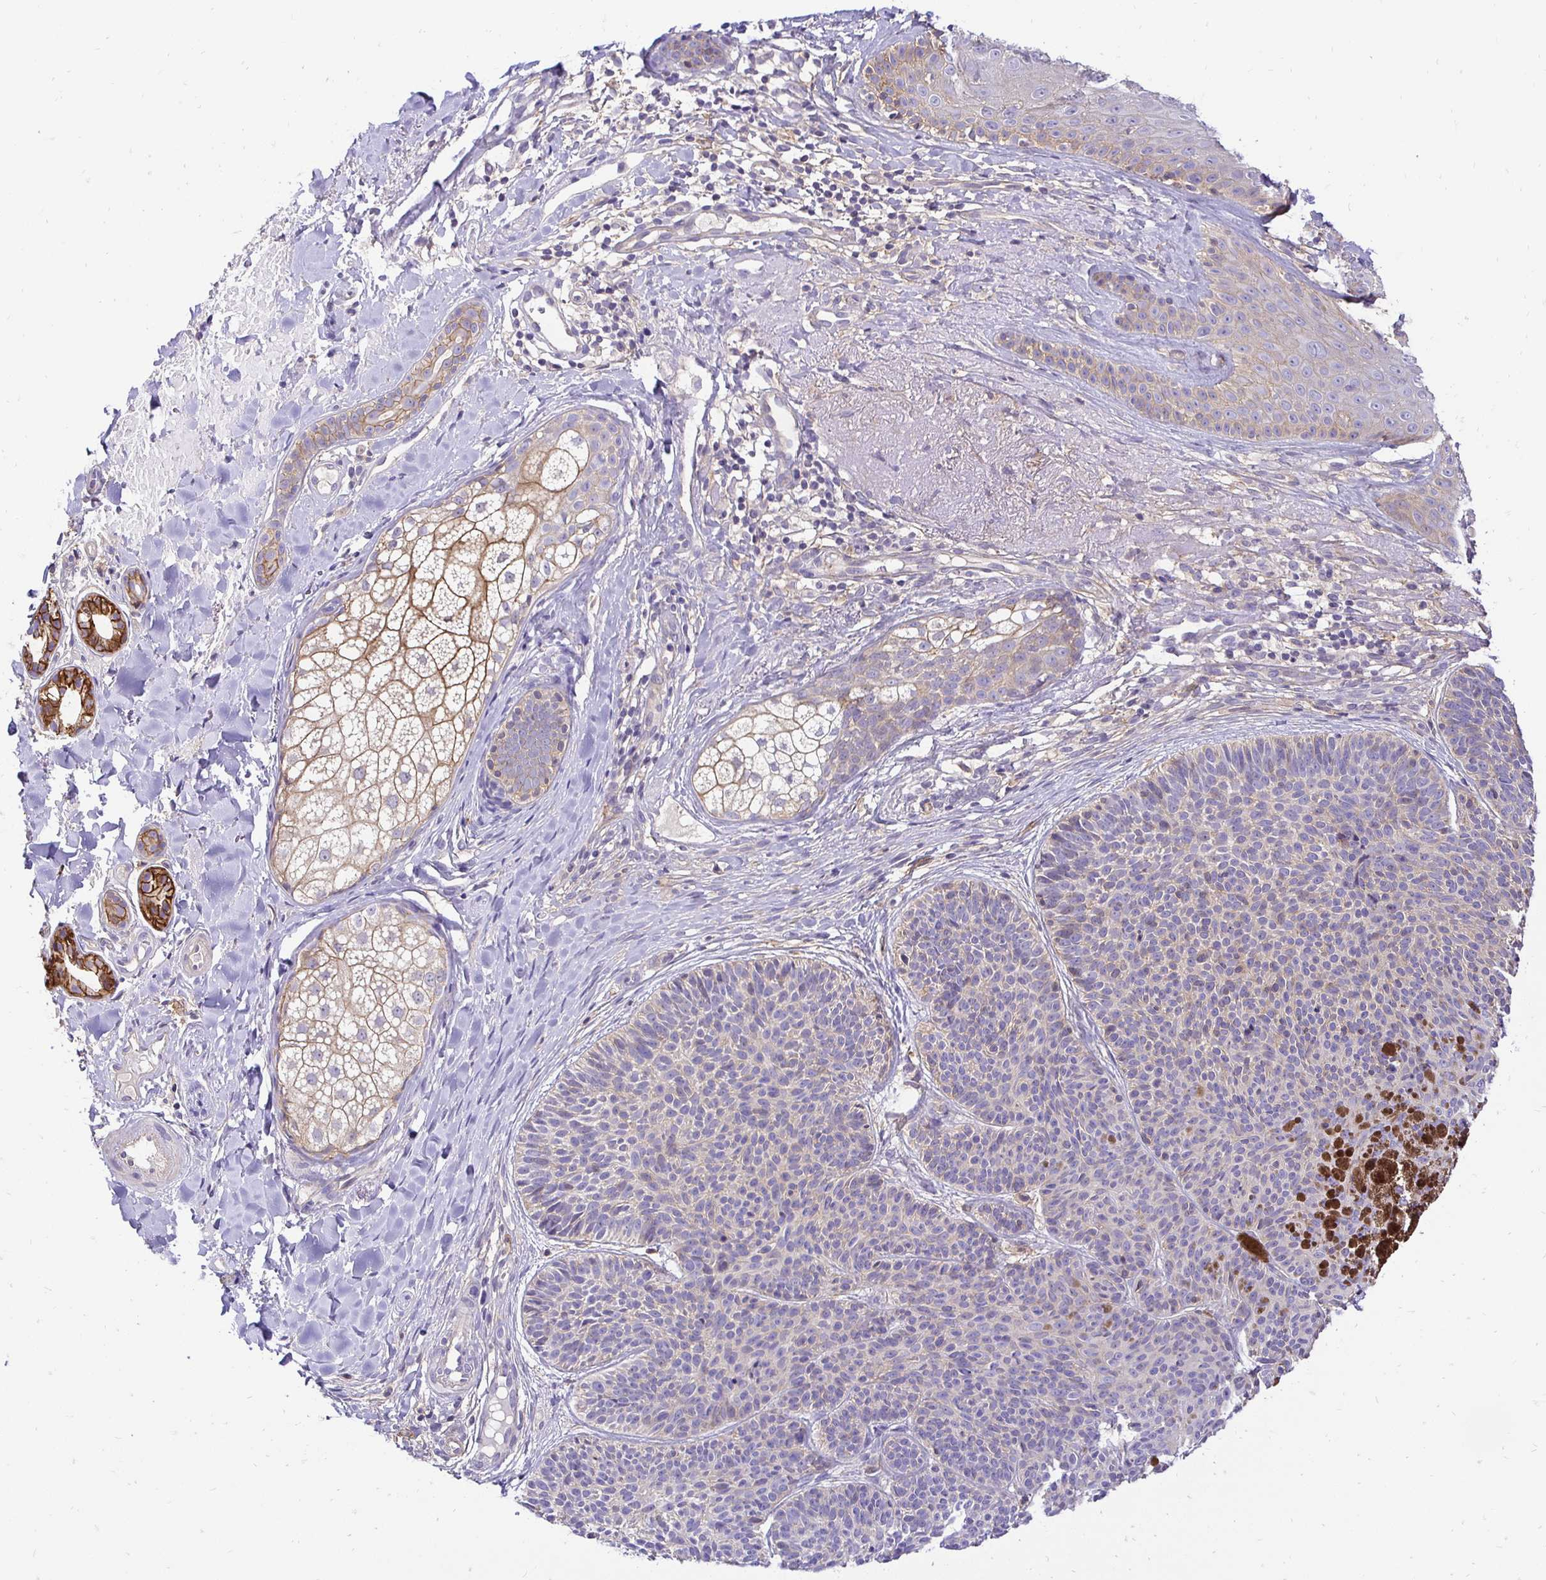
{"staining": {"intensity": "negative", "quantity": "none", "location": "none"}, "tissue": "skin cancer", "cell_type": "Tumor cells", "image_type": "cancer", "snomed": [{"axis": "morphology", "description": "Basal cell carcinoma"}, {"axis": "topography", "description": "Skin"}], "caption": "Immunohistochemistry of human skin basal cell carcinoma exhibits no staining in tumor cells. (DAB (3,3'-diaminobenzidine) immunohistochemistry (IHC) visualized using brightfield microscopy, high magnification).", "gene": "SLC9A1", "patient": {"sex": "male", "age": 82}}